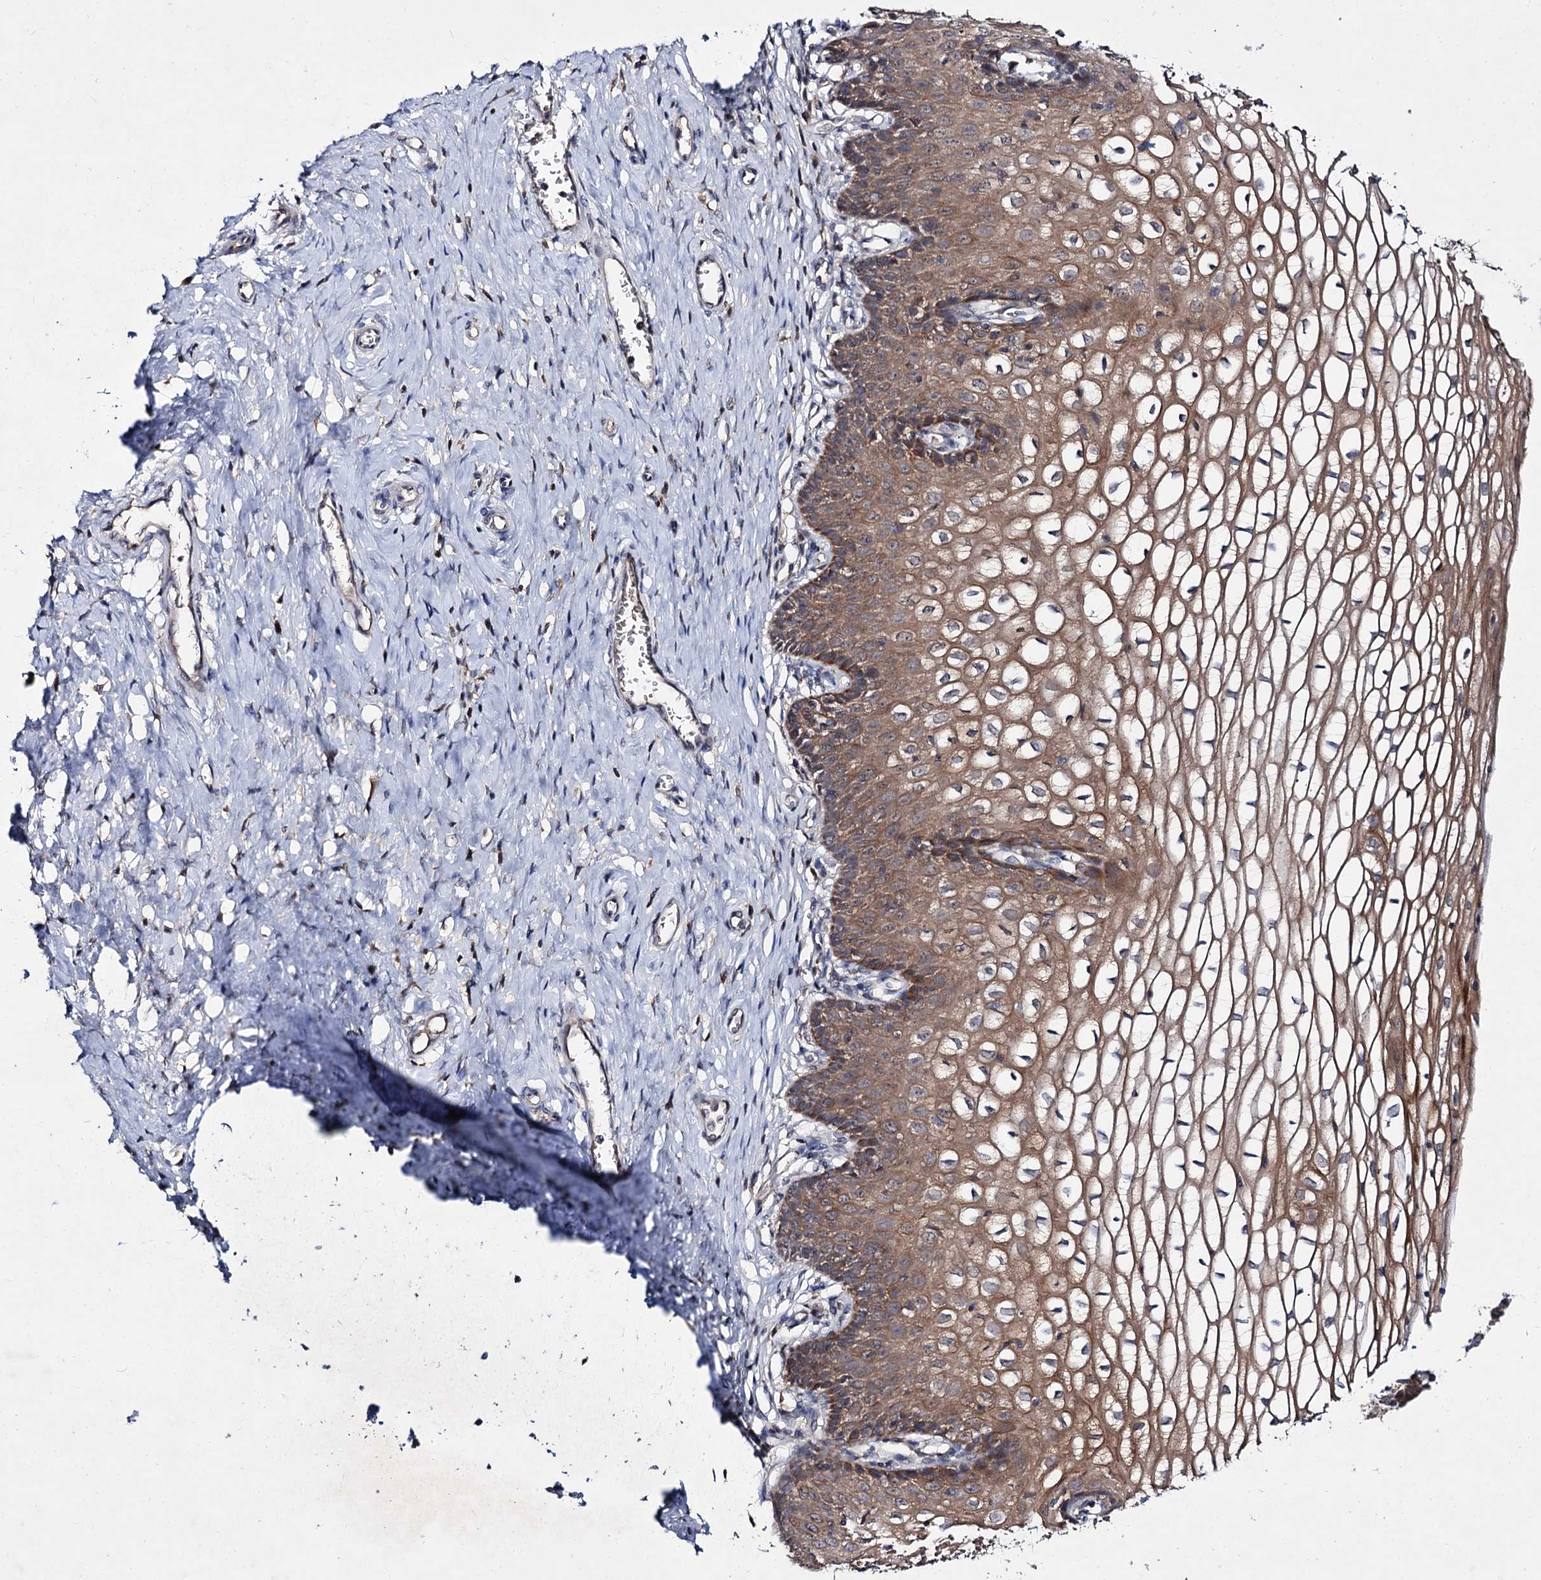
{"staining": {"intensity": "negative", "quantity": "none", "location": "none"}, "tissue": "cervix", "cell_type": "Glandular cells", "image_type": "normal", "snomed": [{"axis": "morphology", "description": "Normal tissue, NOS"}, {"axis": "morphology", "description": "Adenocarcinoma, NOS"}, {"axis": "topography", "description": "Cervix"}], "caption": "This is a histopathology image of immunohistochemistry (IHC) staining of unremarkable cervix, which shows no expression in glandular cells.", "gene": "ACTR6", "patient": {"sex": "female", "age": 29}}